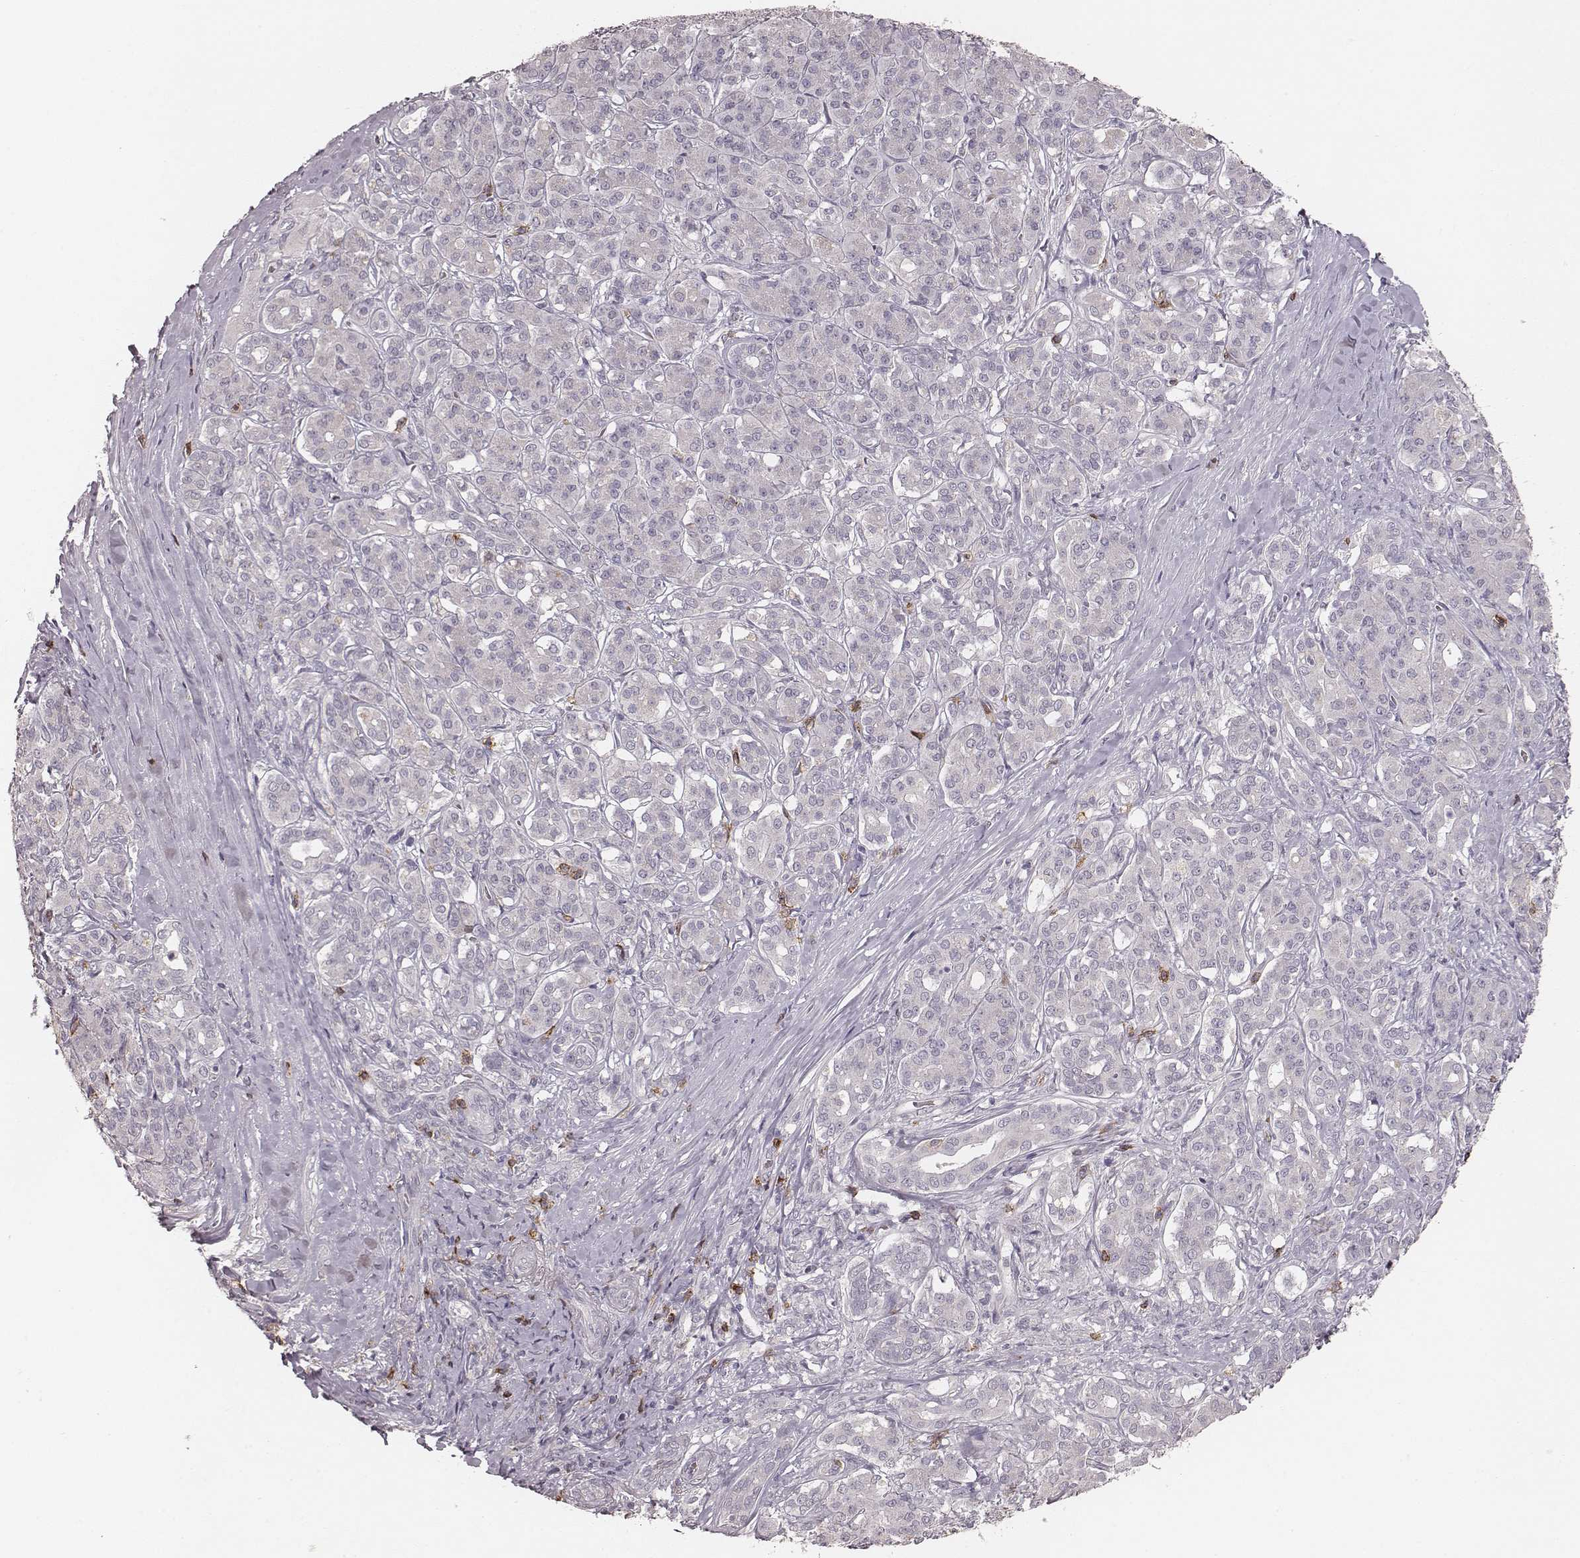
{"staining": {"intensity": "negative", "quantity": "none", "location": "none"}, "tissue": "pancreatic cancer", "cell_type": "Tumor cells", "image_type": "cancer", "snomed": [{"axis": "morphology", "description": "Normal tissue, NOS"}, {"axis": "morphology", "description": "Inflammation, NOS"}, {"axis": "morphology", "description": "Adenocarcinoma, NOS"}, {"axis": "topography", "description": "Pancreas"}], "caption": "Pancreatic cancer (adenocarcinoma) was stained to show a protein in brown. There is no significant staining in tumor cells.", "gene": "CD8A", "patient": {"sex": "male", "age": 57}}